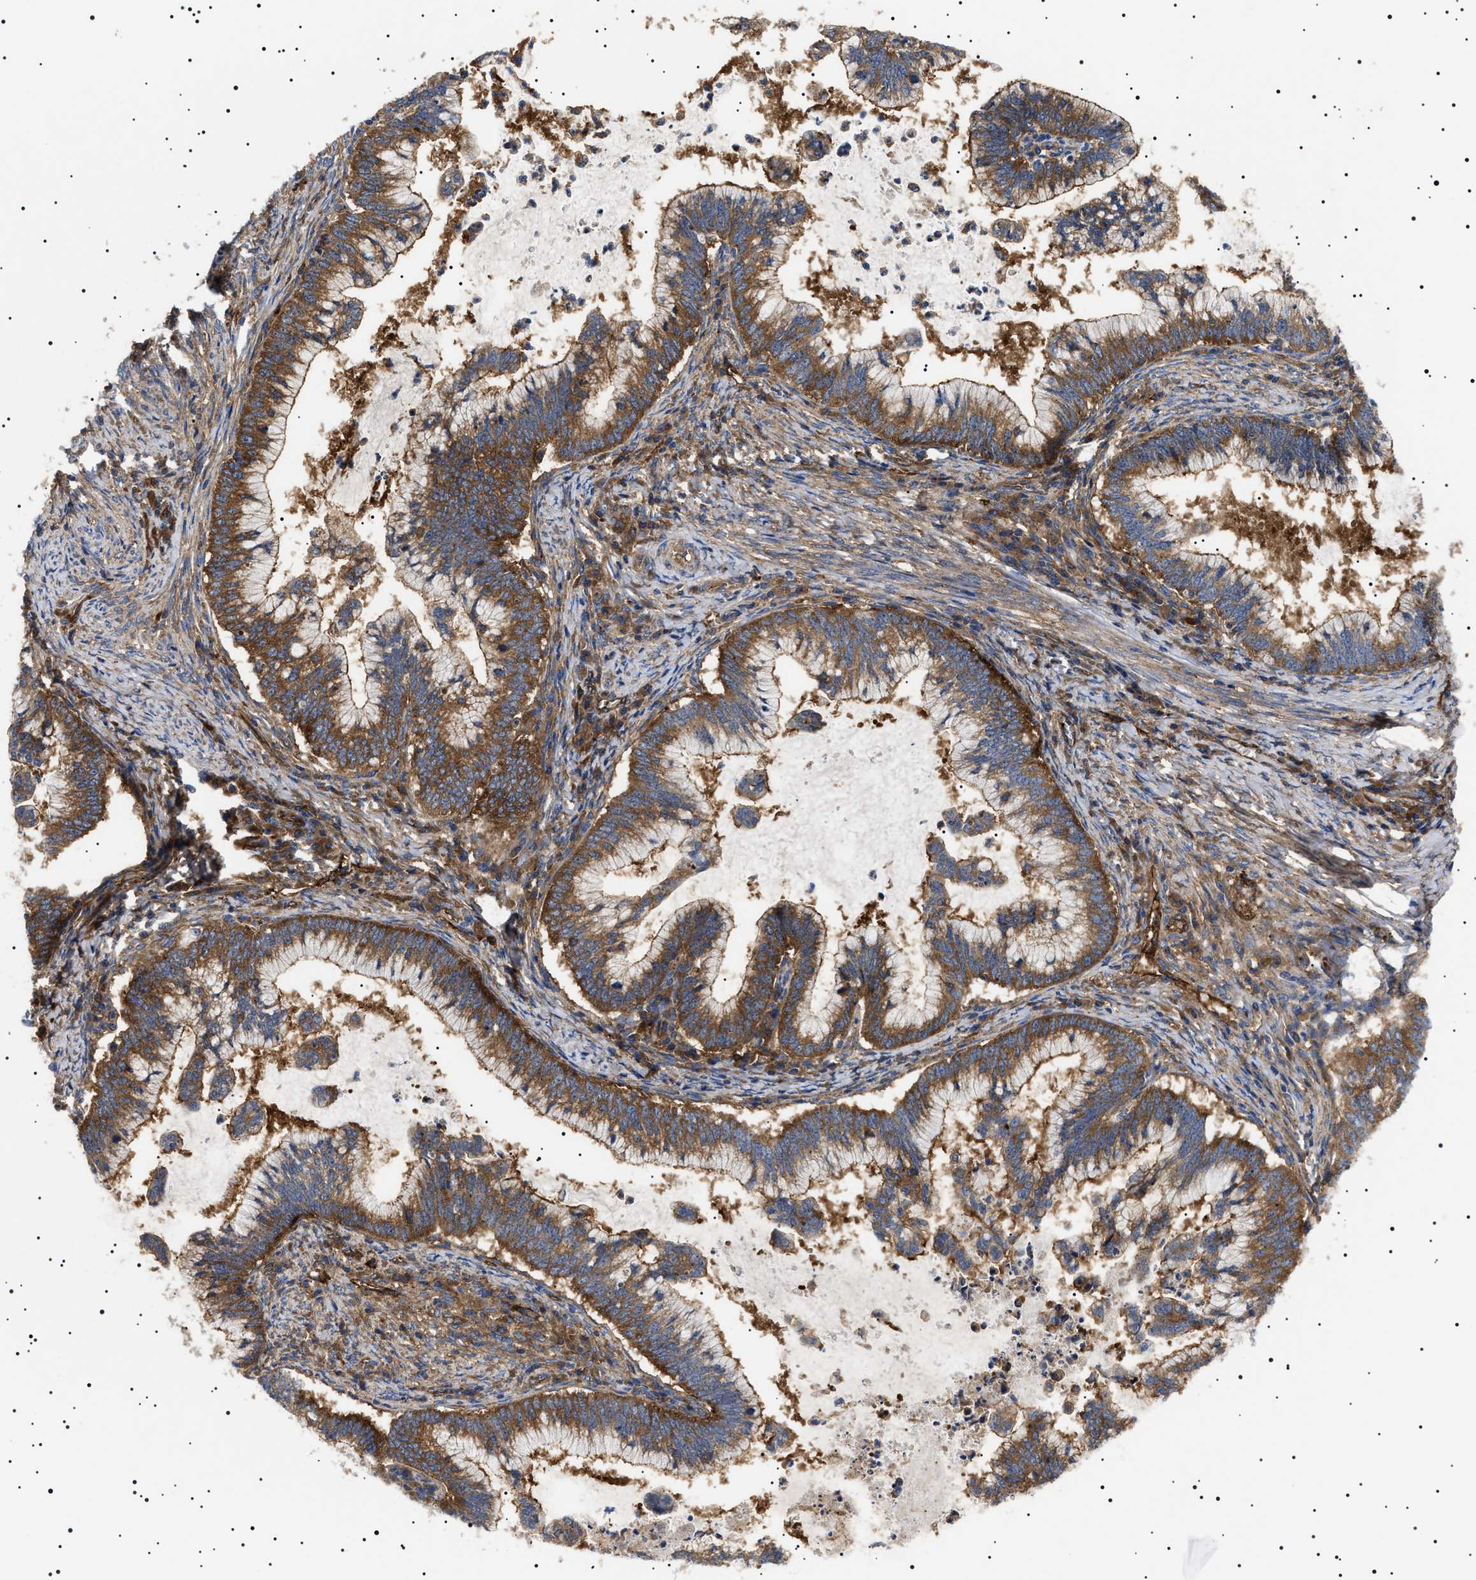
{"staining": {"intensity": "strong", "quantity": ">75%", "location": "cytoplasmic/membranous"}, "tissue": "cervical cancer", "cell_type": "Tumor cells", "image_type": "cancer", "snomed": [{"axis": "morphology", "description": "Adenocarcinoma, NOS"}, {"axis": "topography", "description": "Cervix"}], "caption": "Immunohistochemistry image of neoplastic tissue: human adenocarcinoma (cervical) stained using IHC reveals high levels of strong protein expression localized specifically in the cytoplasmic/membranous of tumor cells, appearing as a cytoplasmic/membranous brown color.", "gene": "TPP2", "patient": {"sex": "female", "age": 36}}